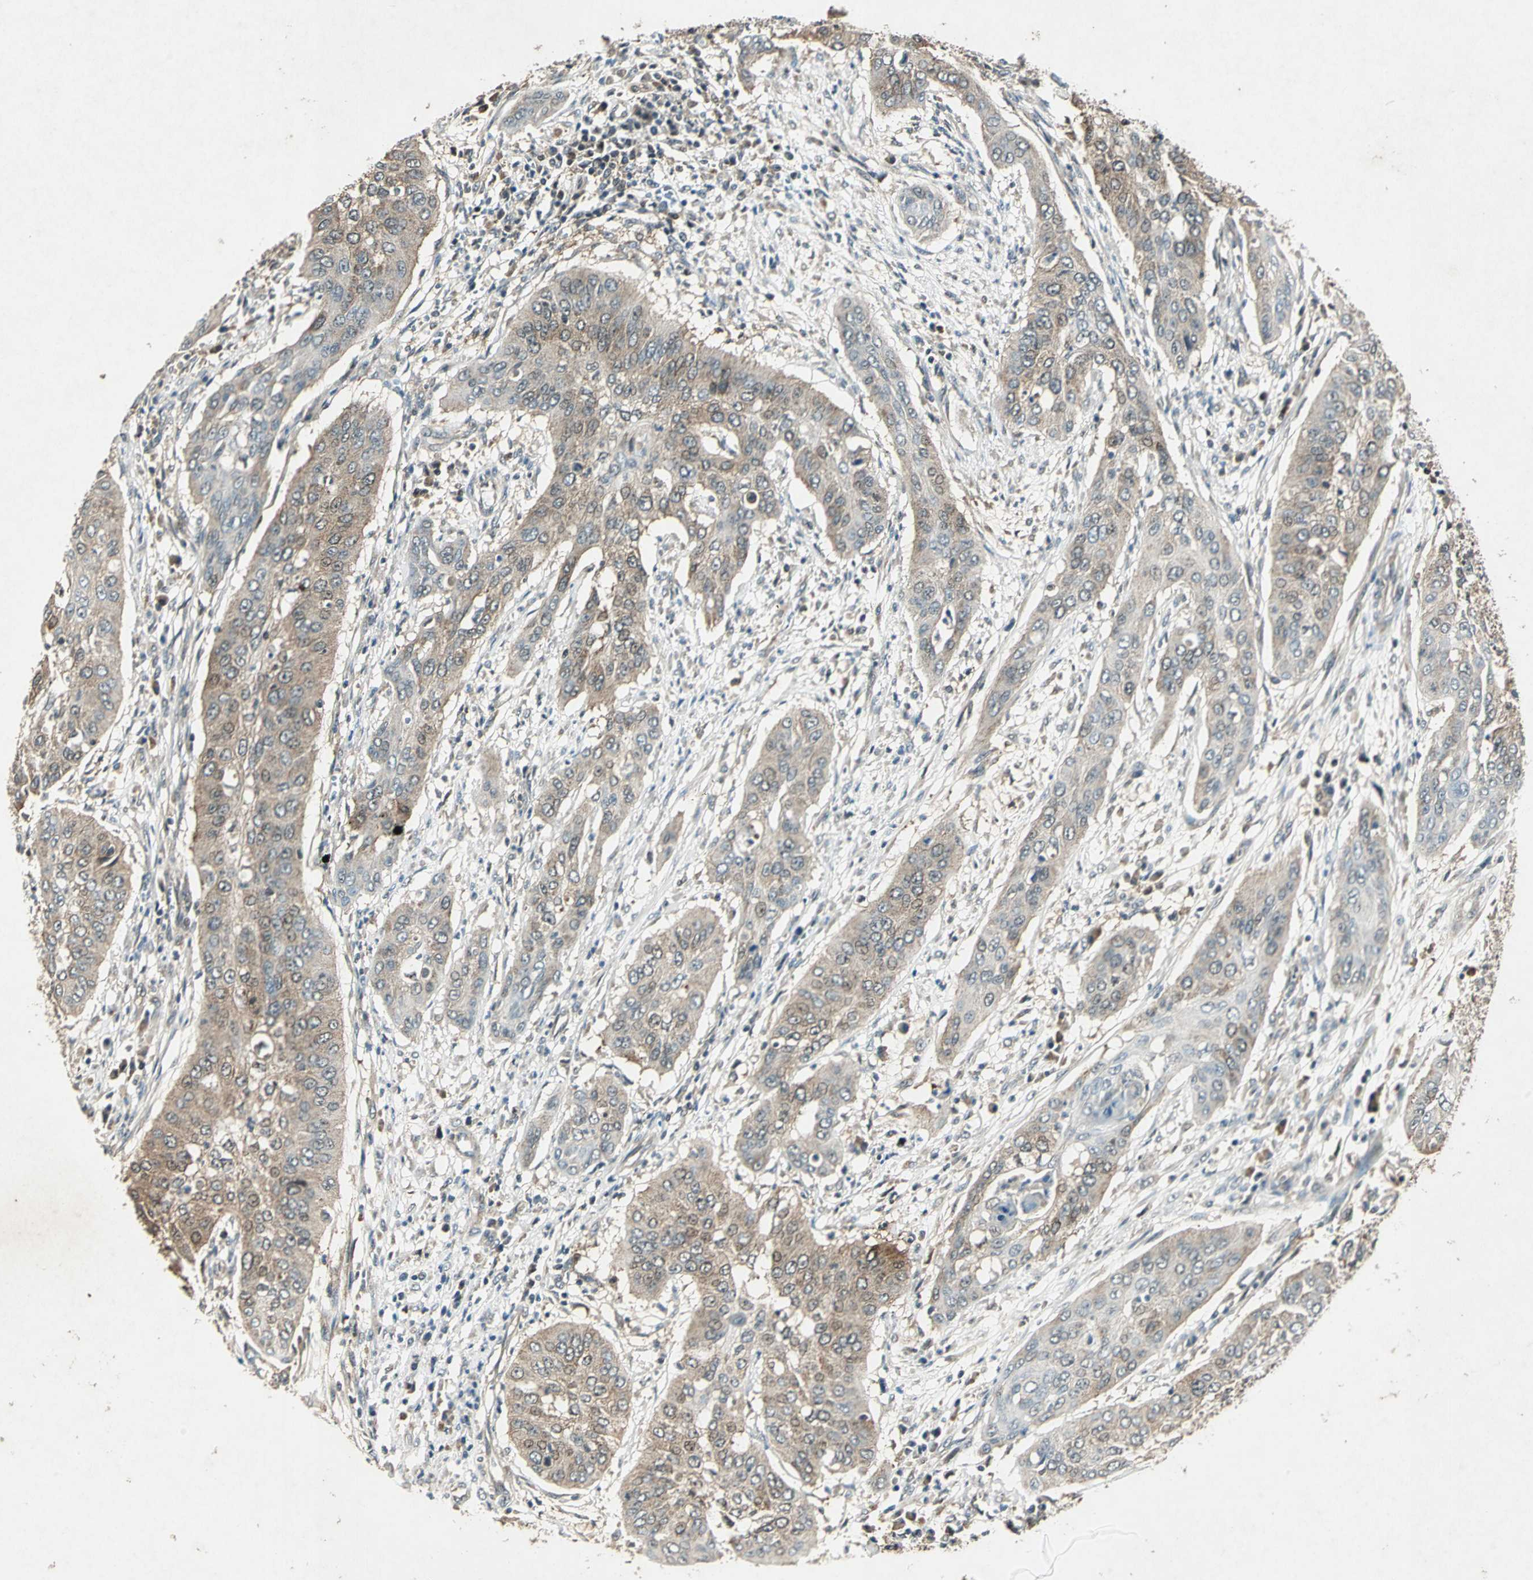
{"staining": {"intensity": "weak", "quantity": "<25%", "location": "cytoplasmic/membranous"}, "tissue": "cervical cancer", "cell_type": "Tumor cells", "image_type": "cancer", "snomed": [{"axis": "morphology", "description": "Squamous cell carcinoma, NOS"}, {"axis": "topography", "description": "Cervix"}], "caption": "Immunohistochemistry of human squamous cell carcinoma (cervical) displays no expression in tumor cells.", "gene": "AHSA1", "patient": {"sex": "female", "age": 39}}